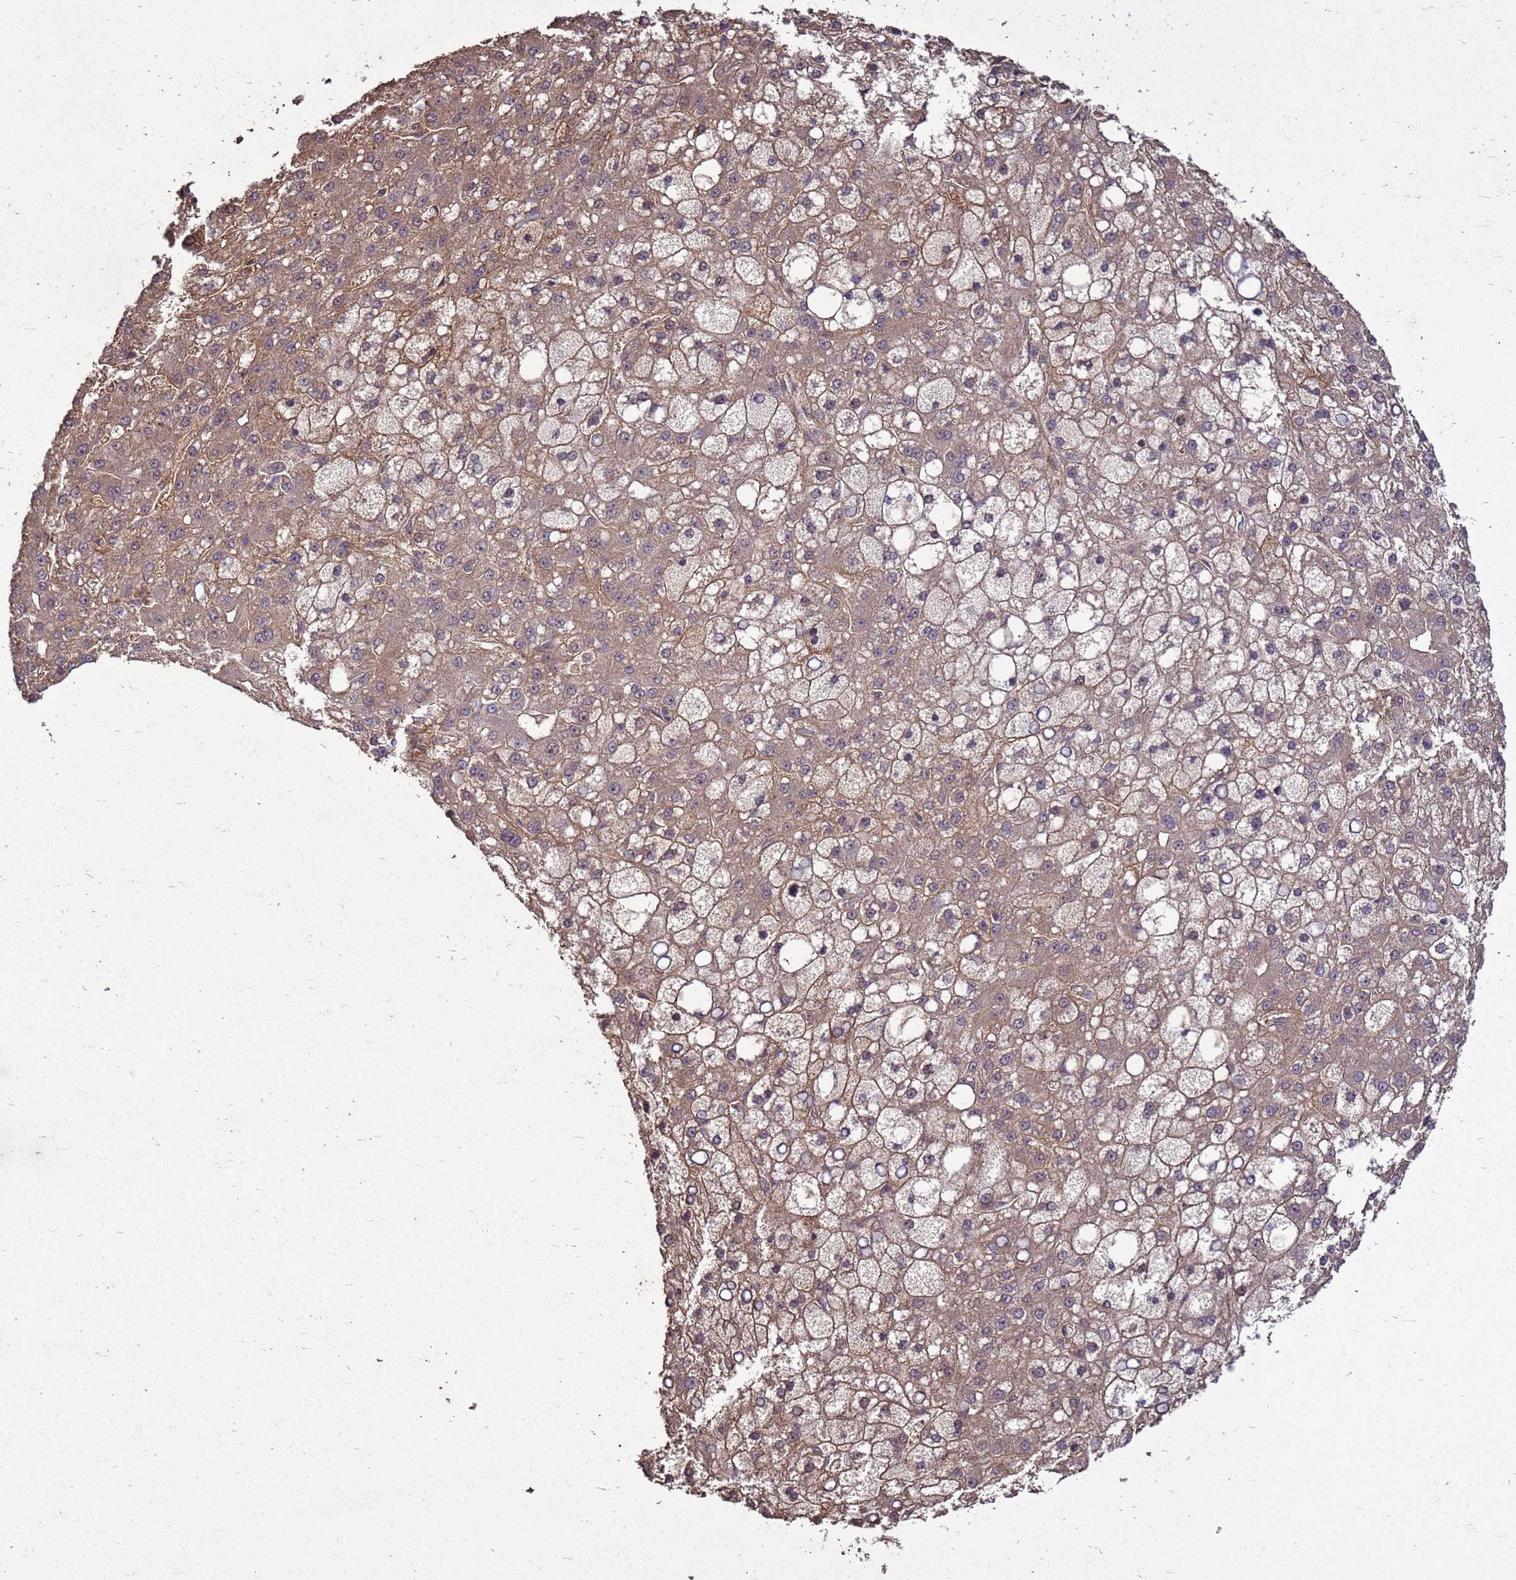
{"staining": {"intensity": "moderate", "quantity": "25%-75%", "location": "cytoplasmic/membranous,nuclear"}, "tissue": "liver cancer", "cell_type": "Tumor cells", "image_type": "cancer", "snomed": [{"axis": "morphology", "description": "Carcinoma, Hepatocellular, NOS"}, {"axis": "topography", "description": "Liver"}], "caption": "Liver cancer (hepatocellular carcinoma) tissue shows moderate cytoplasmic/membranous and nuclear staining in about 25%-75% of tumor cells", "gene": "CRBN", "patient": {"sex": "male", "age": 67}}